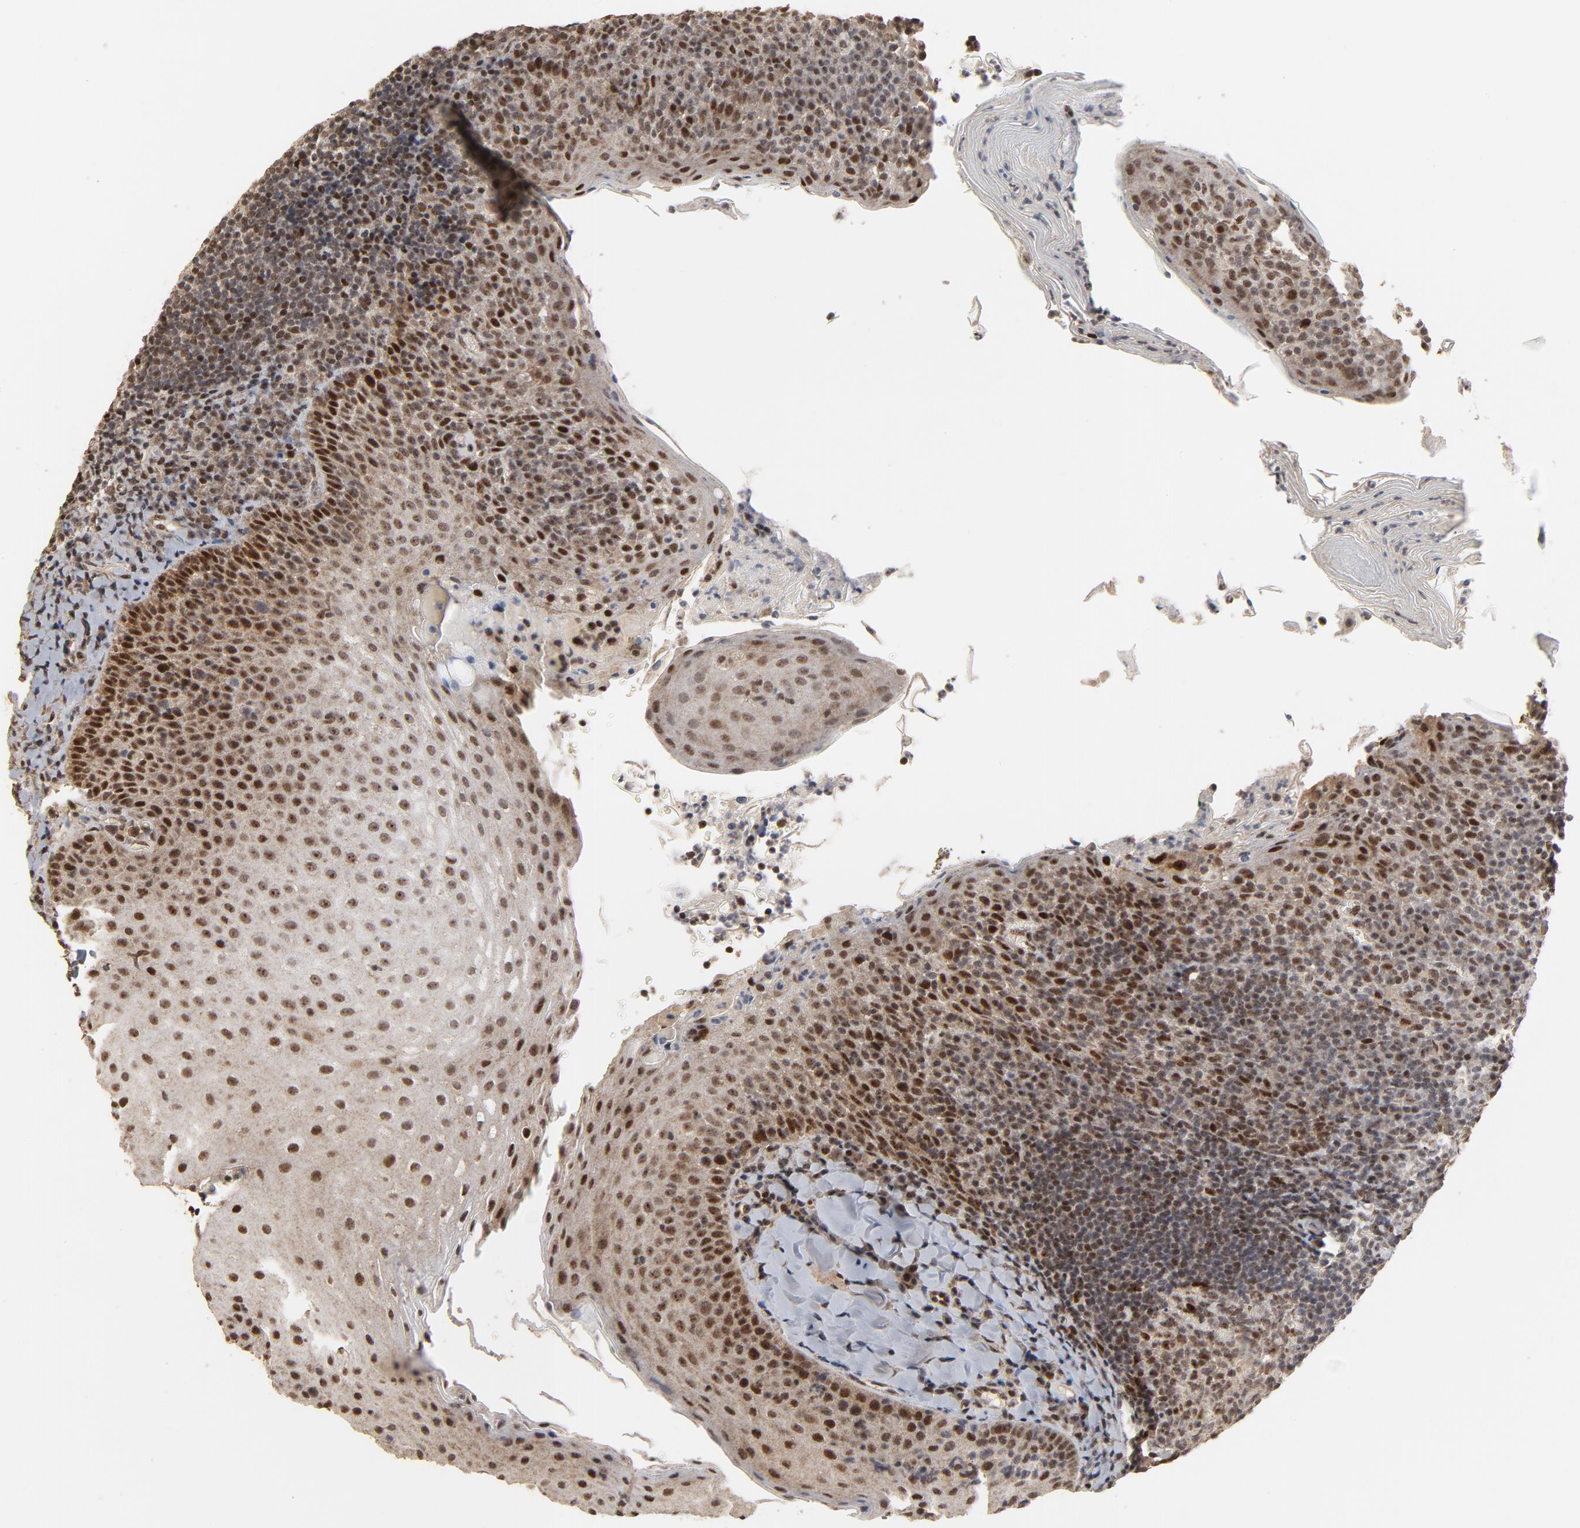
{"staining": {"intensity": "strong", "quantity": ">75%", "location": "nuclear"}, "tissue": "tonsil", "cell_type": "Germinal center cells", "image_type": "normal", "snomed": [{"axis": "morphology", "description": "Normal tissue, NOS"}, {"axis": "topography", "description": "Tonsil"}], "caption": "Immunohistochemical staining of benign human tonsil exhibits >75% levels of strong nuclear protein expression in approximately >75% of germinal center cells. The protein is stained brown, and the nuclei are stained in blue (DAB IHC with brightfield microscopy, high magnification).", "gene": "TP53RK", "patient": {"sex": "male", "age": 31}}